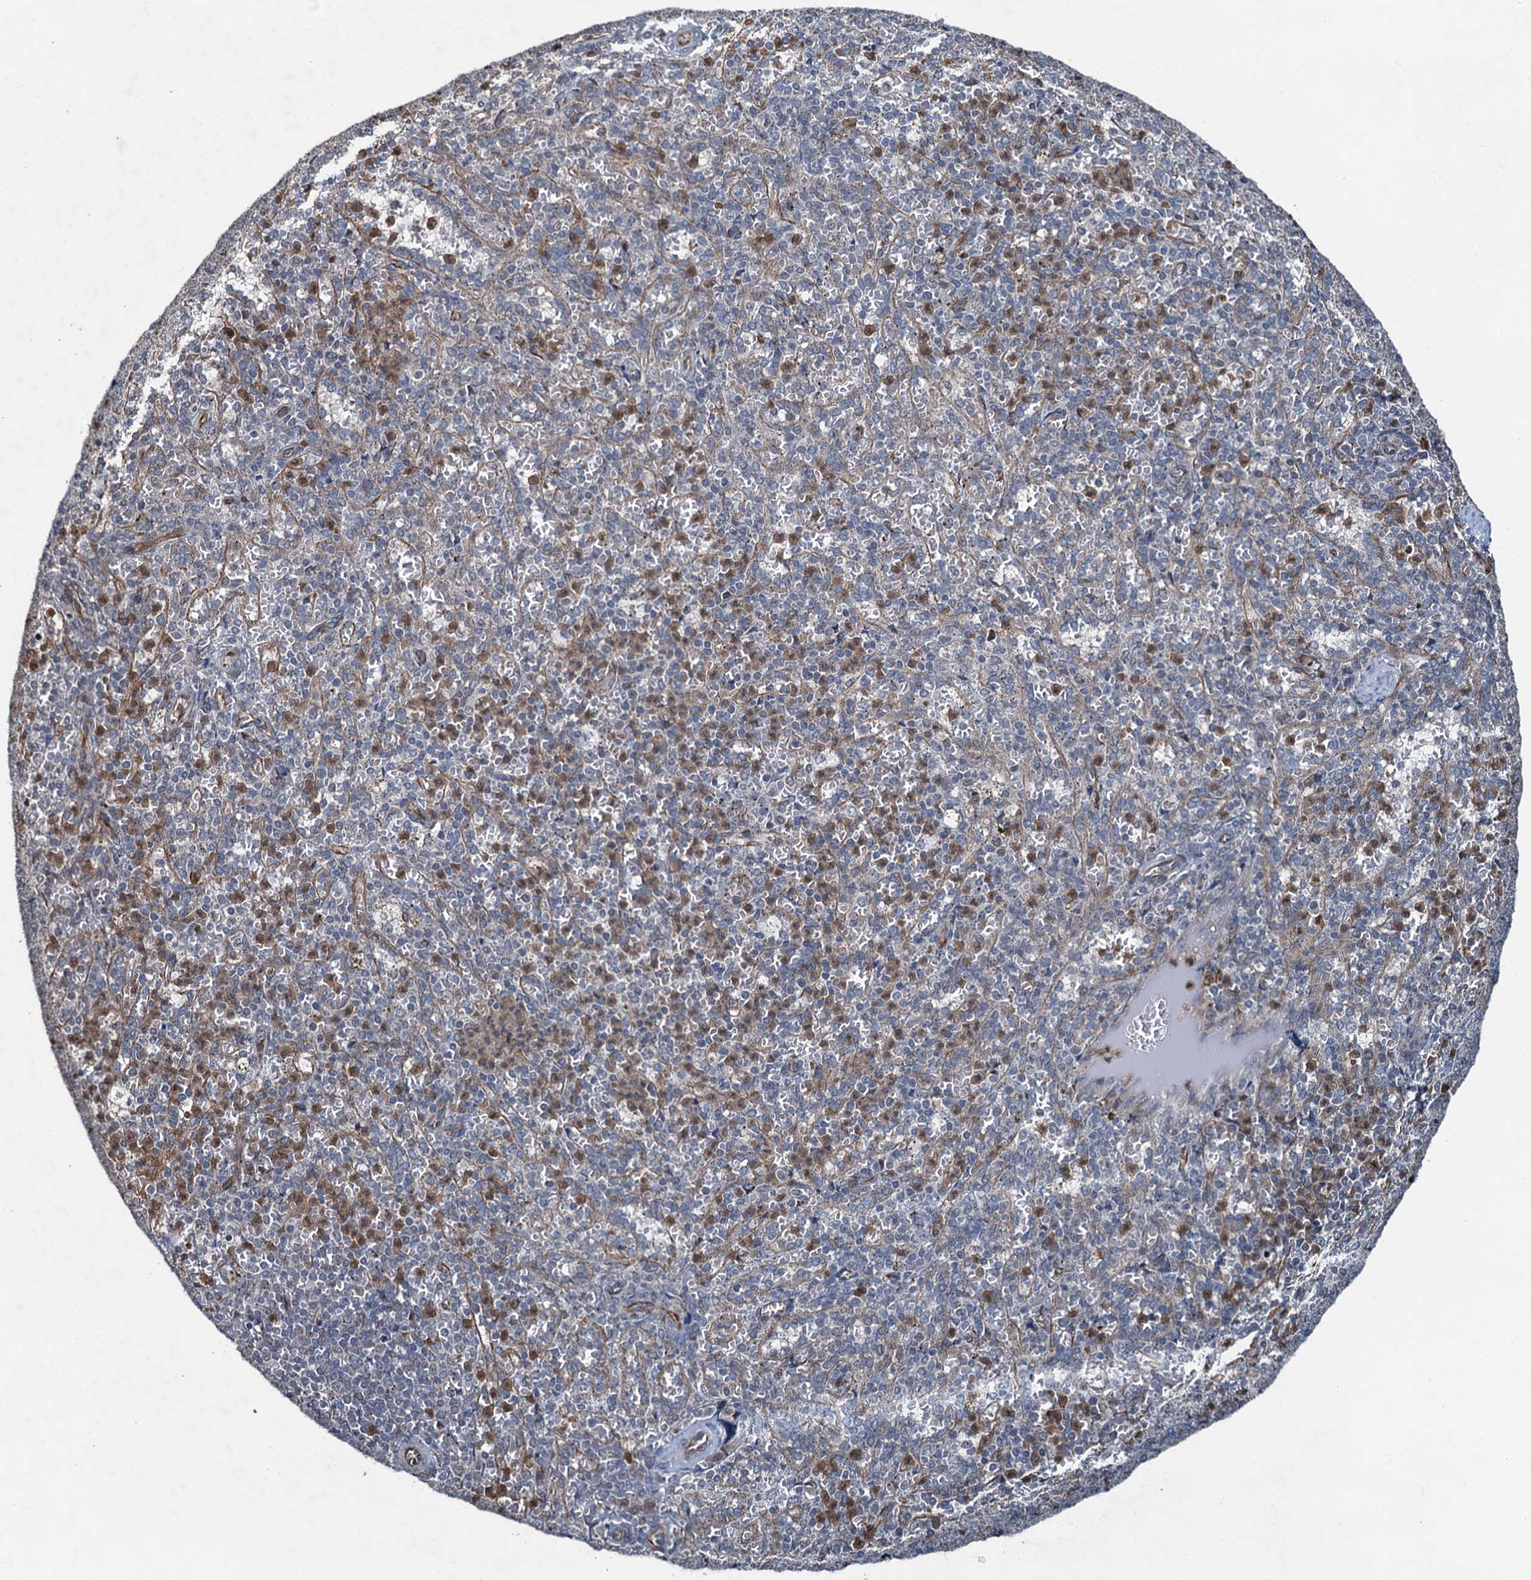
{"staining": {"intensity": "weak", "quantity": "<25%", "location": "cytoplasmic/membranous"}, "tissue": "spleen", "cell_type": "Cells in red pulp", "image_type": "normal", "snomed": [{"axis": "morphology", "description": "Normal tissue, NOS"}, {"axis": "topography", "description": "Spleen"}], "caption": "This is an IHC image of unremarkable spleen. There is no staining in cells in red pulp.", "gene": "WHAMM", "patient": {"sex": "female", "age": 21}}